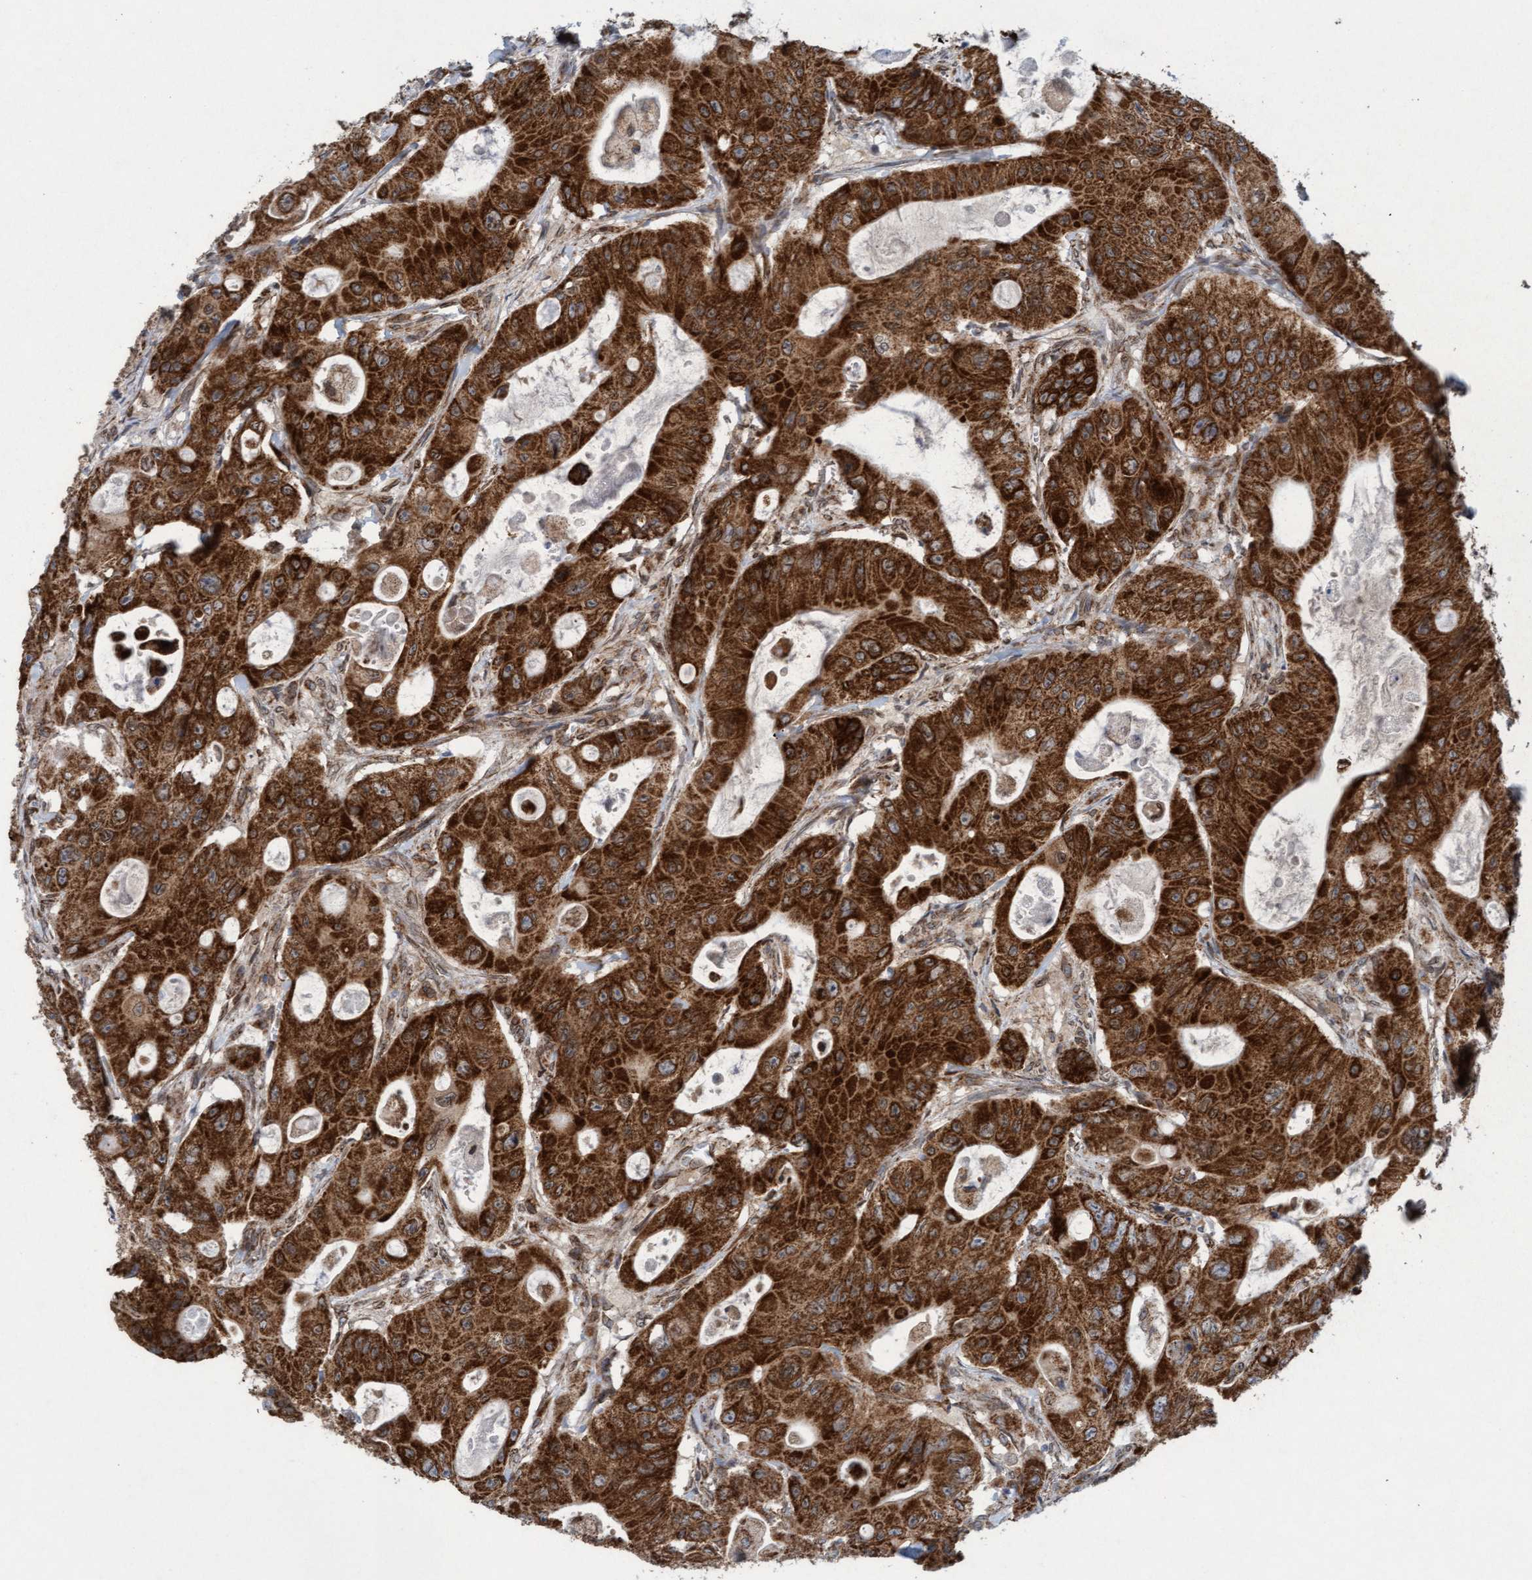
{"staining": {"intensity": "strong", "quantity": ">75%", "location": "cytoplasmic/membranous"}, "tissue": "colorectal cancer", "cell_type": "Tumor cells", "image_type": "cancer", "snomed": [{"axis": "morphology", "description": "Adenocarcinoma, NOS"}, {"axis": "topography", "description": "Colon"}], "caption": "Immunohistochemistry image of colorectal adenocarcinoma stained for a protein (brown), which shows high levels of strong cytoplasmic/membranous expression in approximately >75% of tumor cells.", "gene": "MRPS23", "patient": {"sex": "female", "age": 46}}